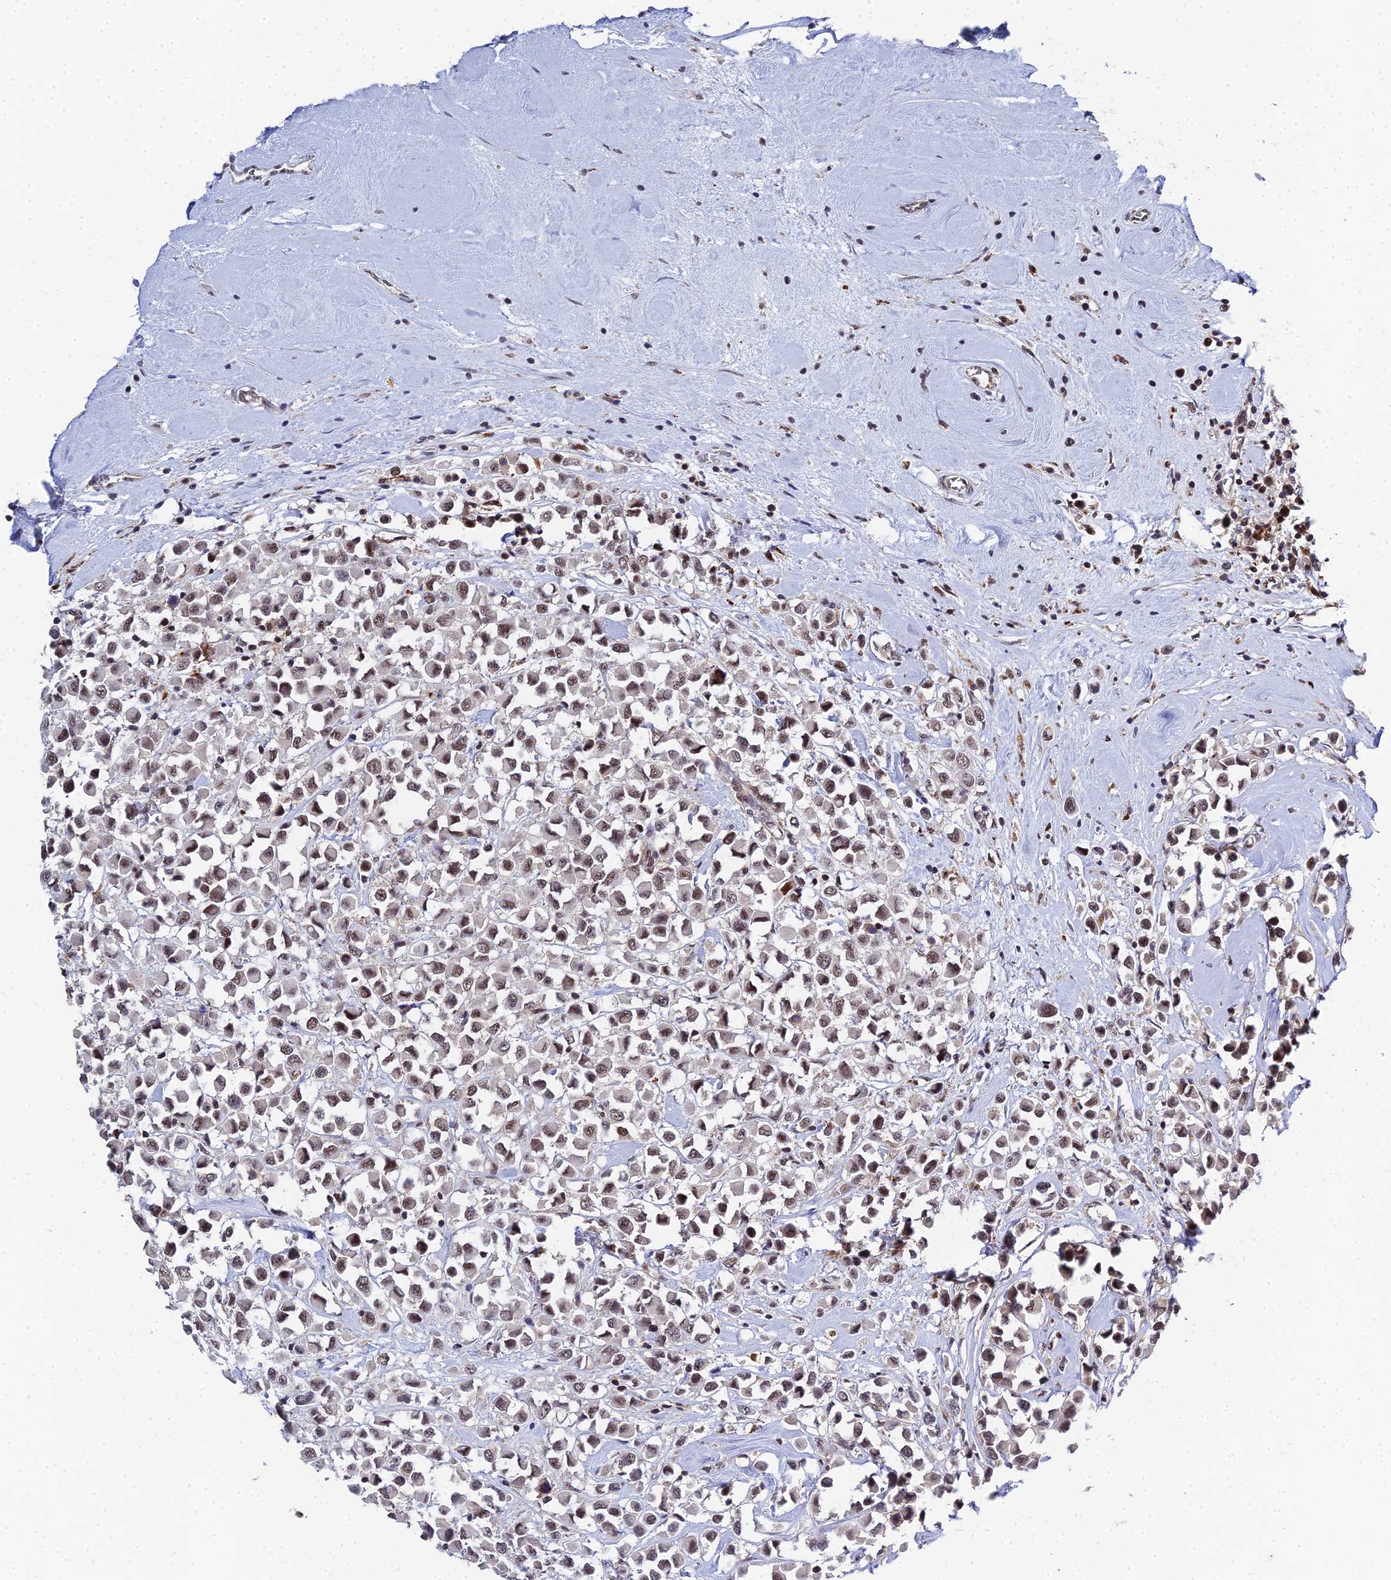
{"staining": {"intensity": "moderate", "quantity": ">75%", "location": "nuclear"}, "tissue": "breast cancer", "cell_type": "Tumor cells", "image_type": "cancer", "snomed": [{"axis": "morphology", "description": "Duct carcinoma"}, {"axis": "topography", "description": "Breast"}], "caption": "Human breast cancer stained with a protein marker reveals moderate staining in tumor cells.", "gene": "MAGOHB", "patient": {"sex": "female", "age": 61}}